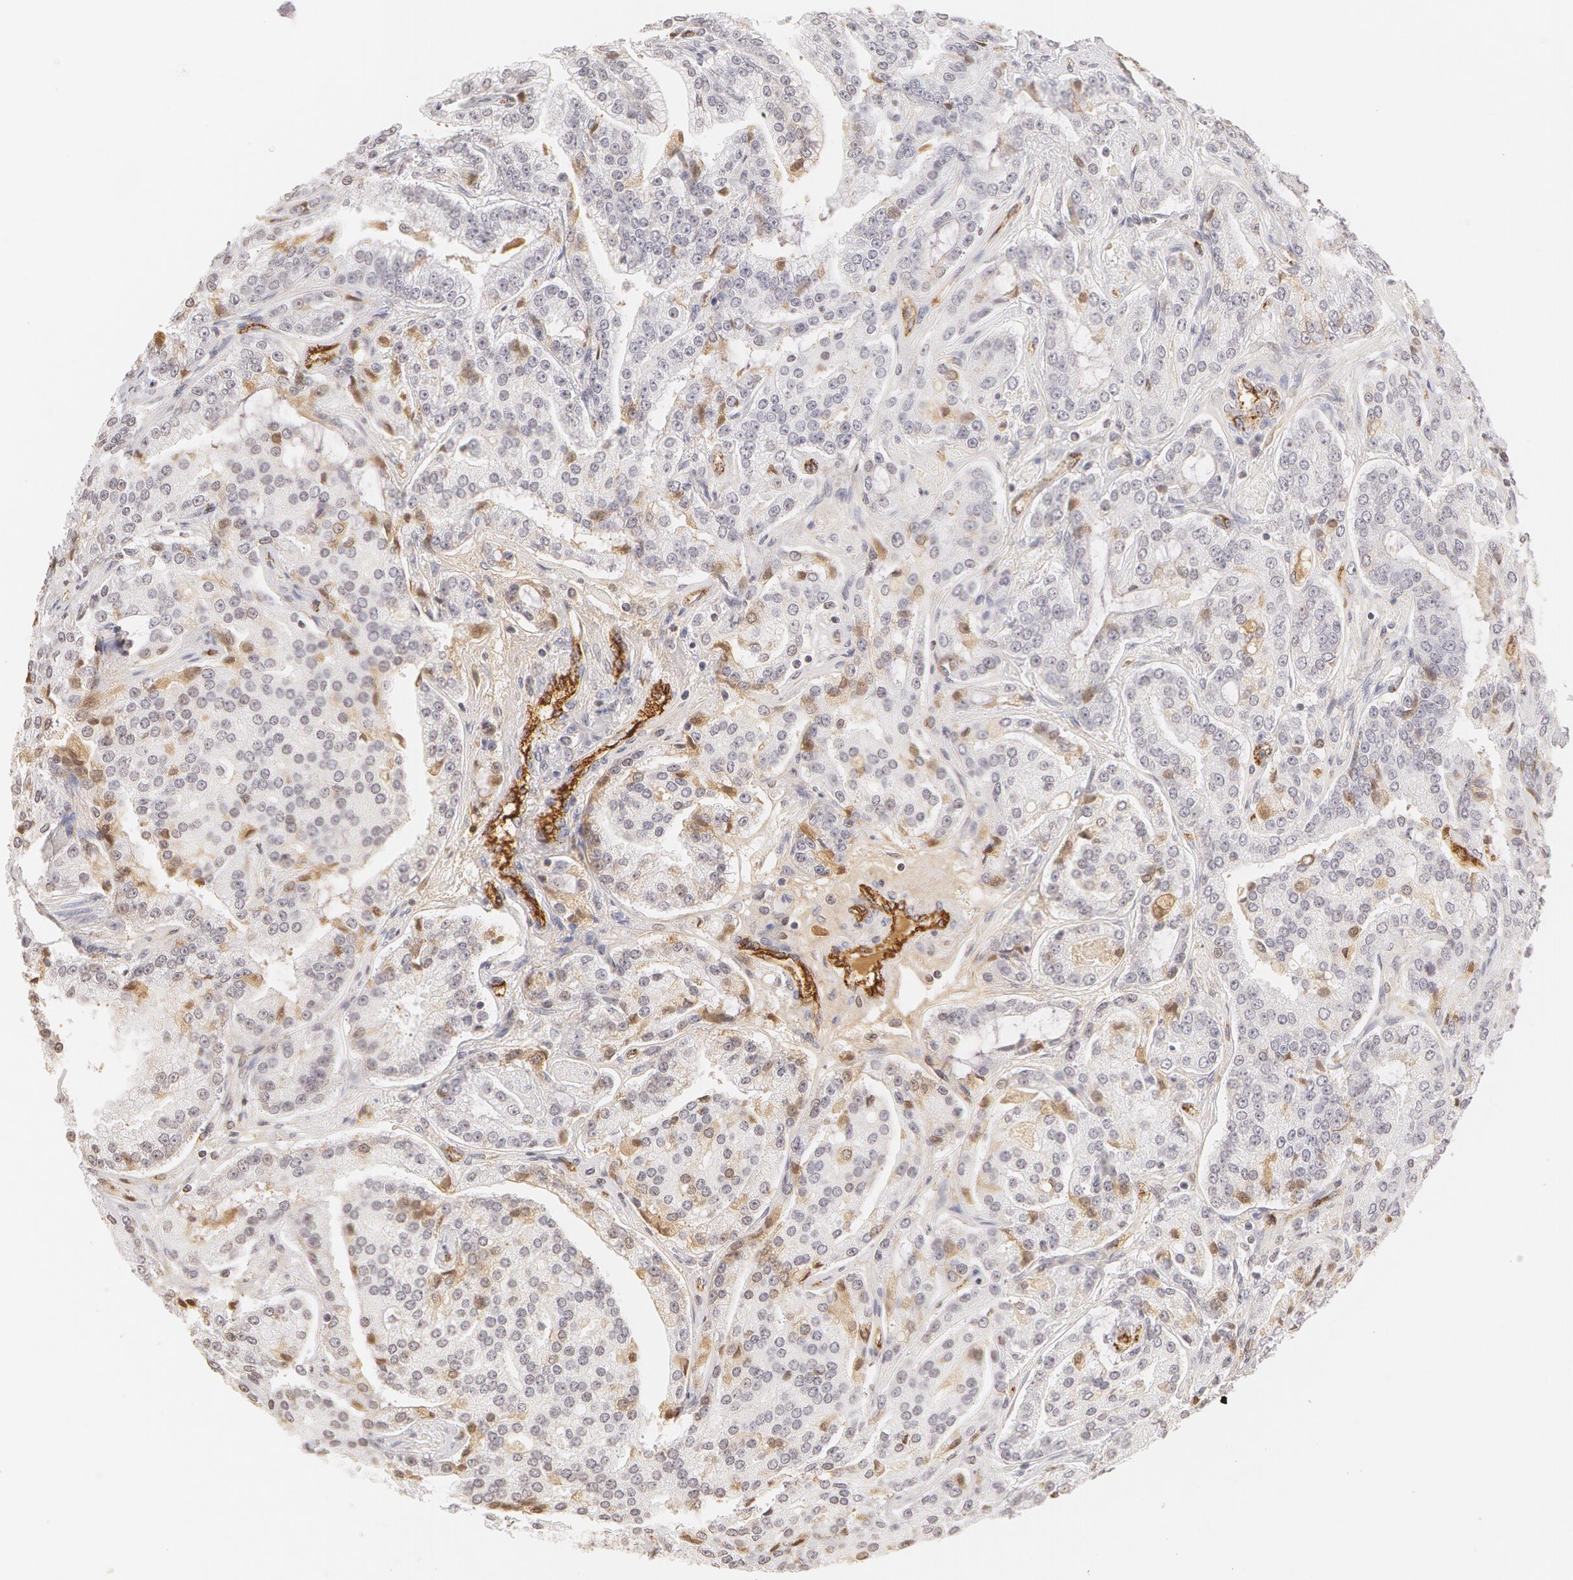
{"staining": {"intensity": "negative", "quantity": "none", "location": "none"}, "tissue": "prostate cancer", "cell_type": "Tumor cells", "image_type": "cancer", "snomed": [{"axis": "morphology", "description": "Adenocarcinoma, Medium grade"}, {"axis": "topography", "description": "Prostate"}], "caption": "Immunohistochemistry of medium-grade adenocarcinoma (prostate) demonstrates no expression in tumor cells.", "gene": "VWF", "patient": {"sex": "male", "age": 72}}